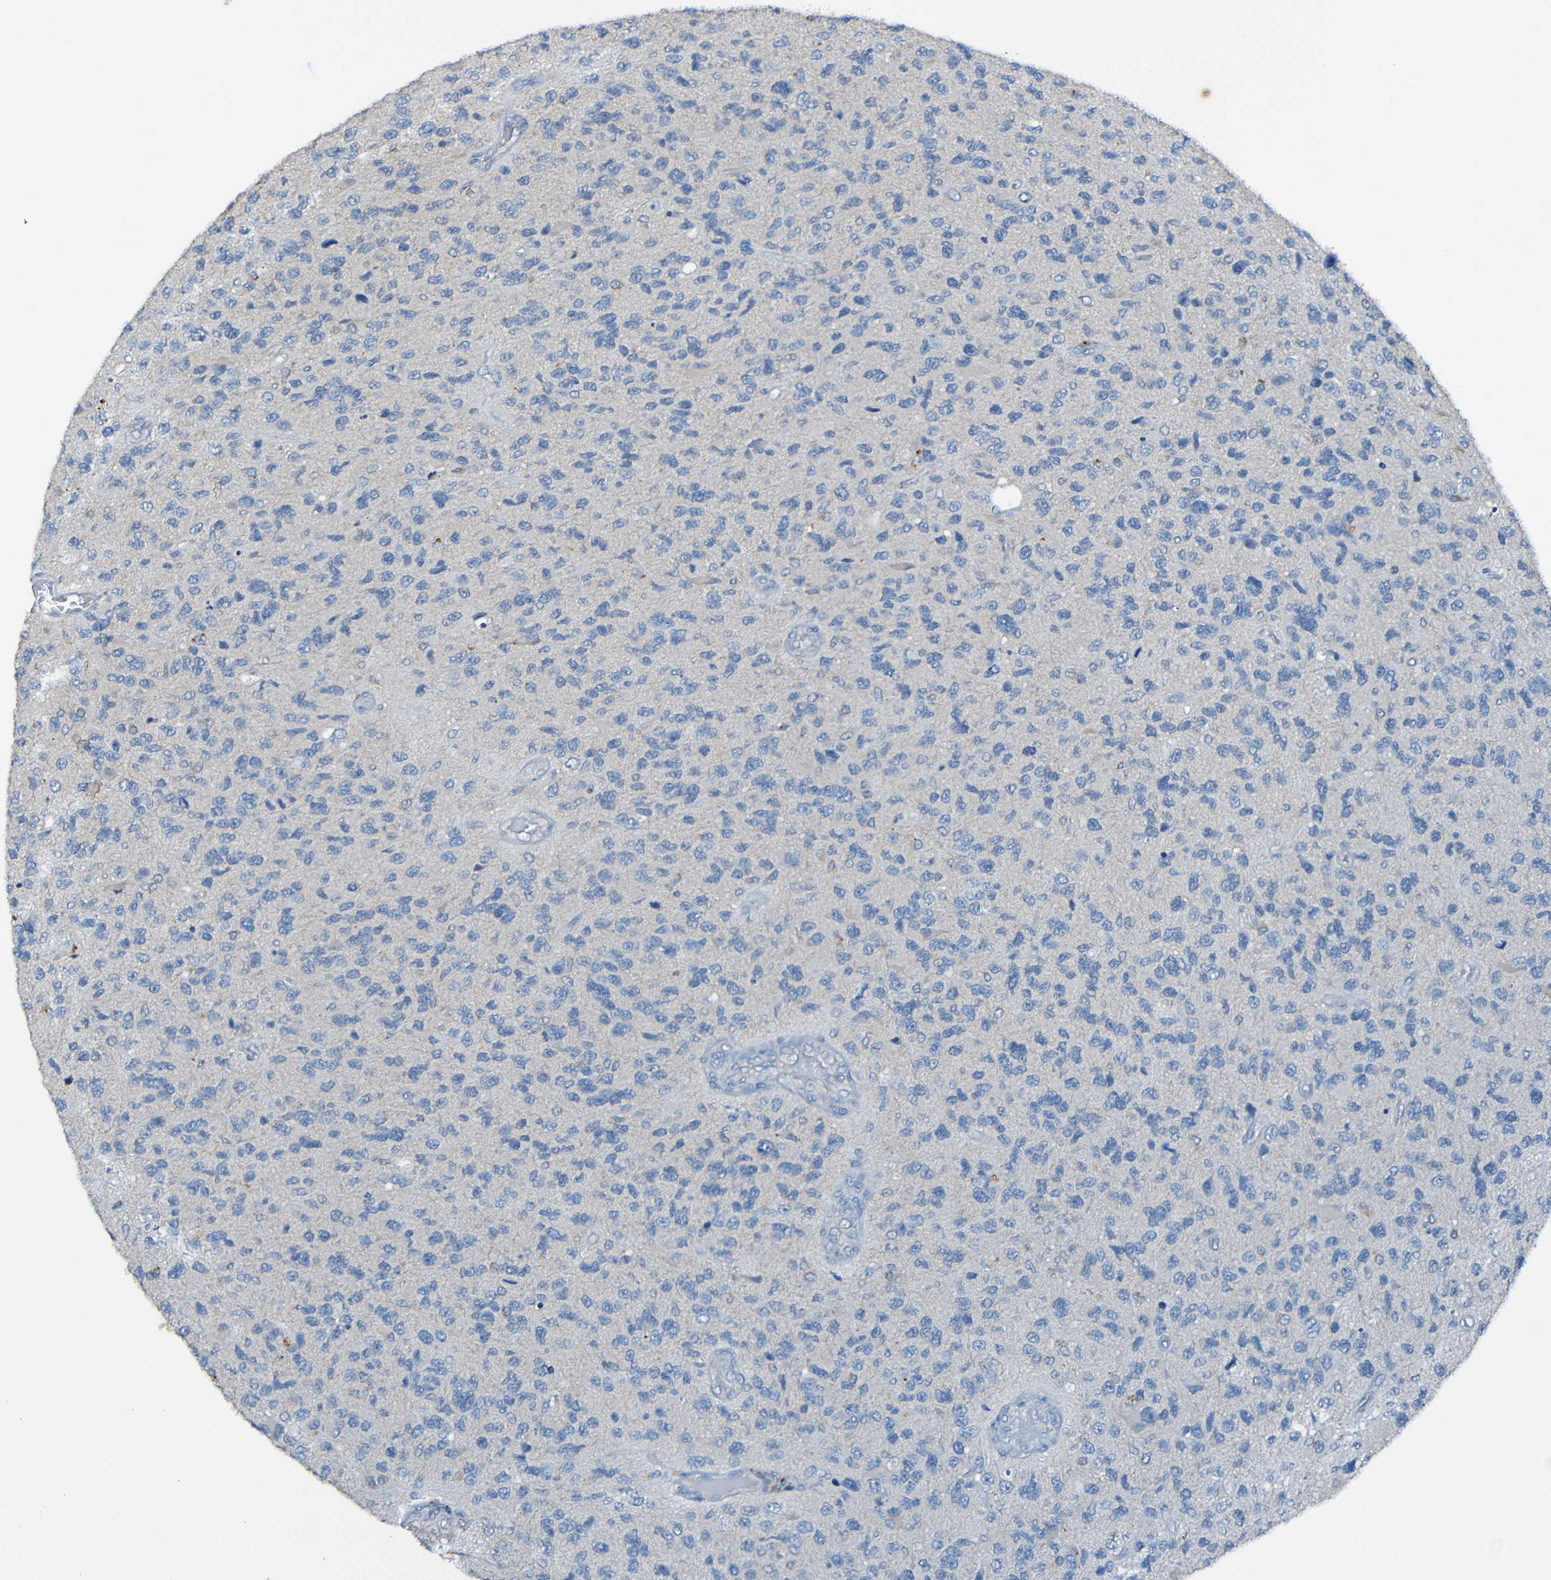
{"staining": {"intensity": "negative", "quantity": "none", "location": "none"}, "tissue": "glioma", "cell_type": "Tumor cells", "image_type": "cancer", "snomed": [{"axis": "morphology", "description": "Glioma, malignant, High grade"}, {"axis": "topography", "description": "Brain"}], "caption": "Protein analysis of glioma reveals no significant expression in tumor cells.", "gene": "LRRC70", "patient": {"sex": "female", "age": 58}}